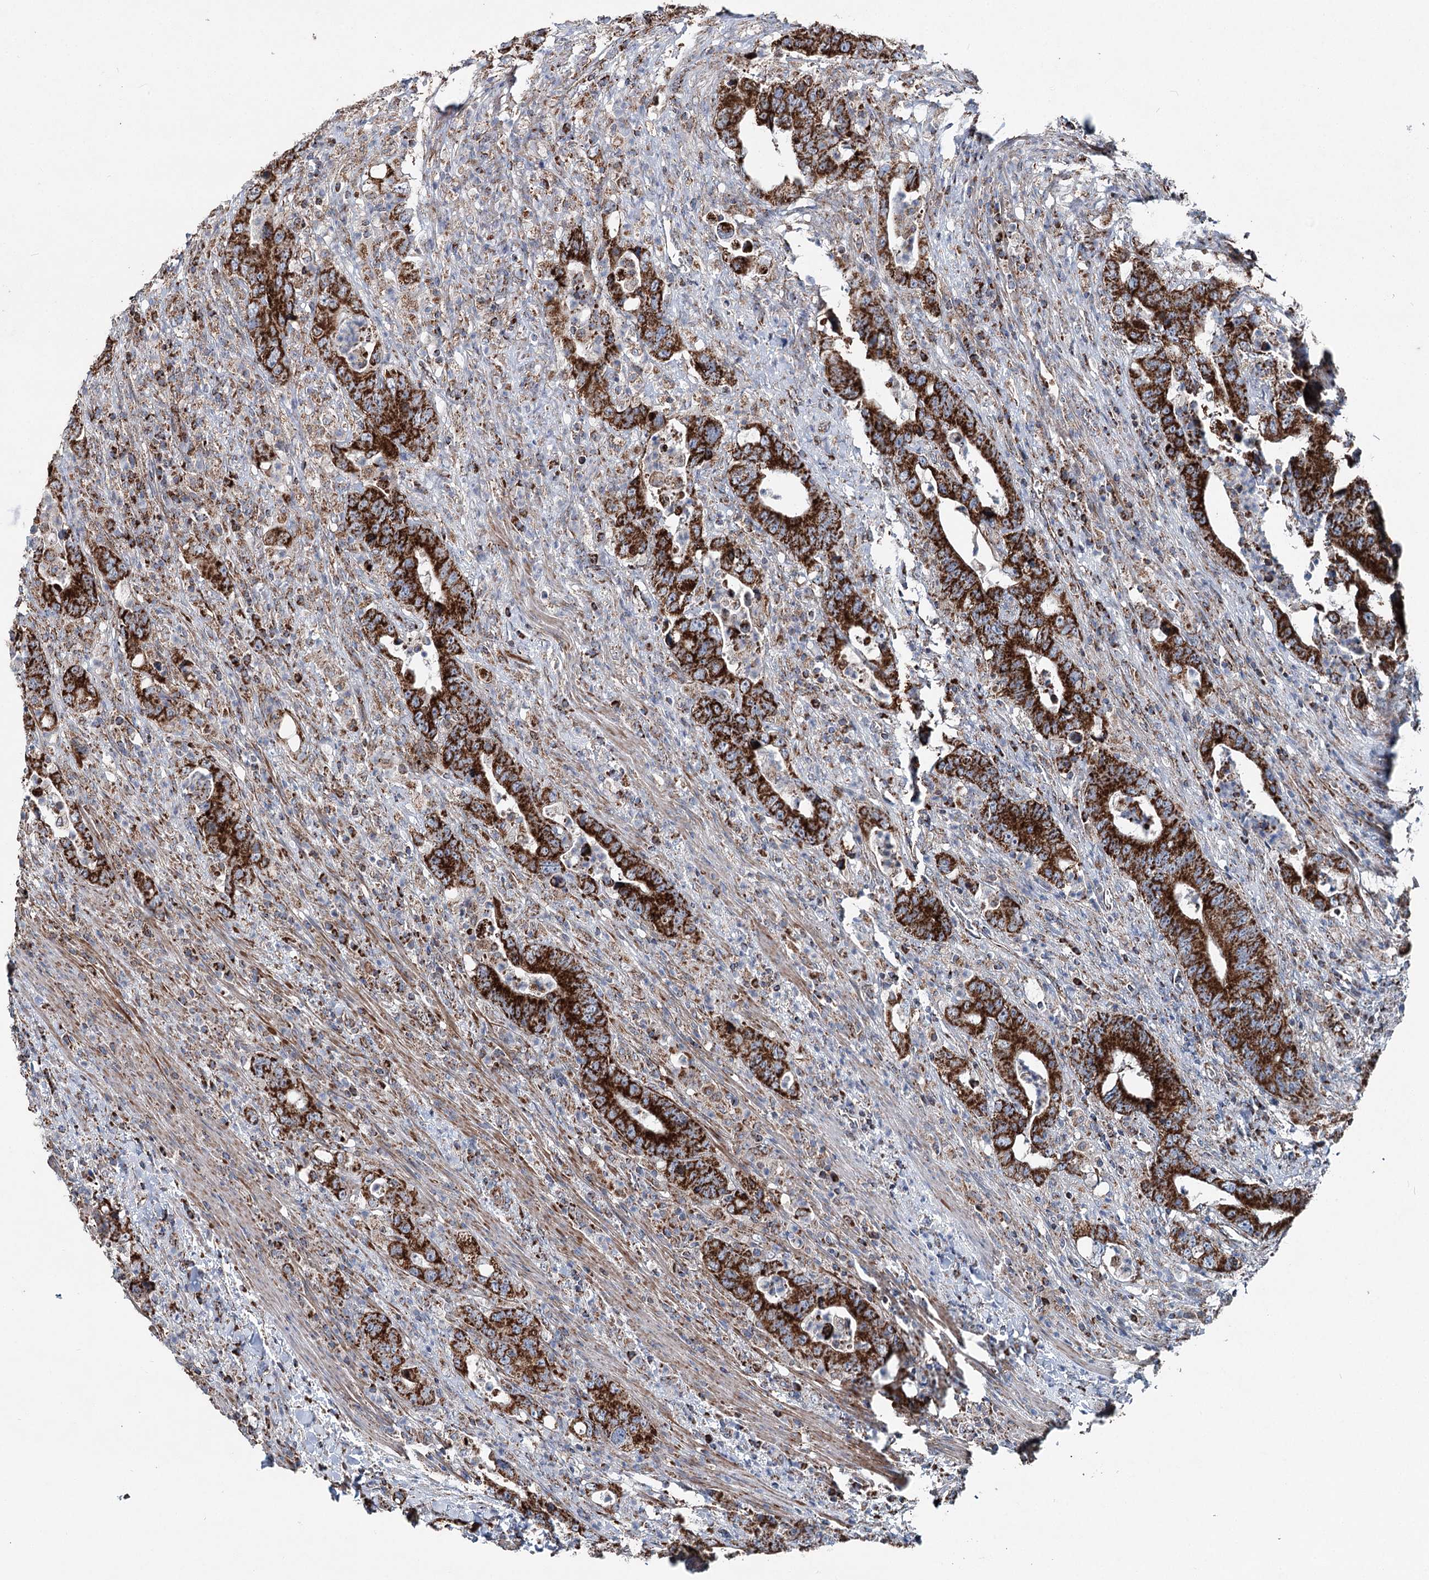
{"staining": {"intensity": "strong", "quantity": ">75%", "location": "cytoplasmic/membranous"}, "tissue": "colorectal cancer", "cell_type": "Tumor cells", "image_type": "cancer", "snomed": [{"axis": "morphology", "description": "Adenocarcinoma, NOS"}, {"axis": "topography", "description": "Colon"}], "caption": "Protein analysis of colorectal cancer tissue demonstrates strong cytoplasmic/membranous expression in approximately >75% of tumor cells.", "gene": "UCN3", "patient": {"sex": "female", "age": 75}}